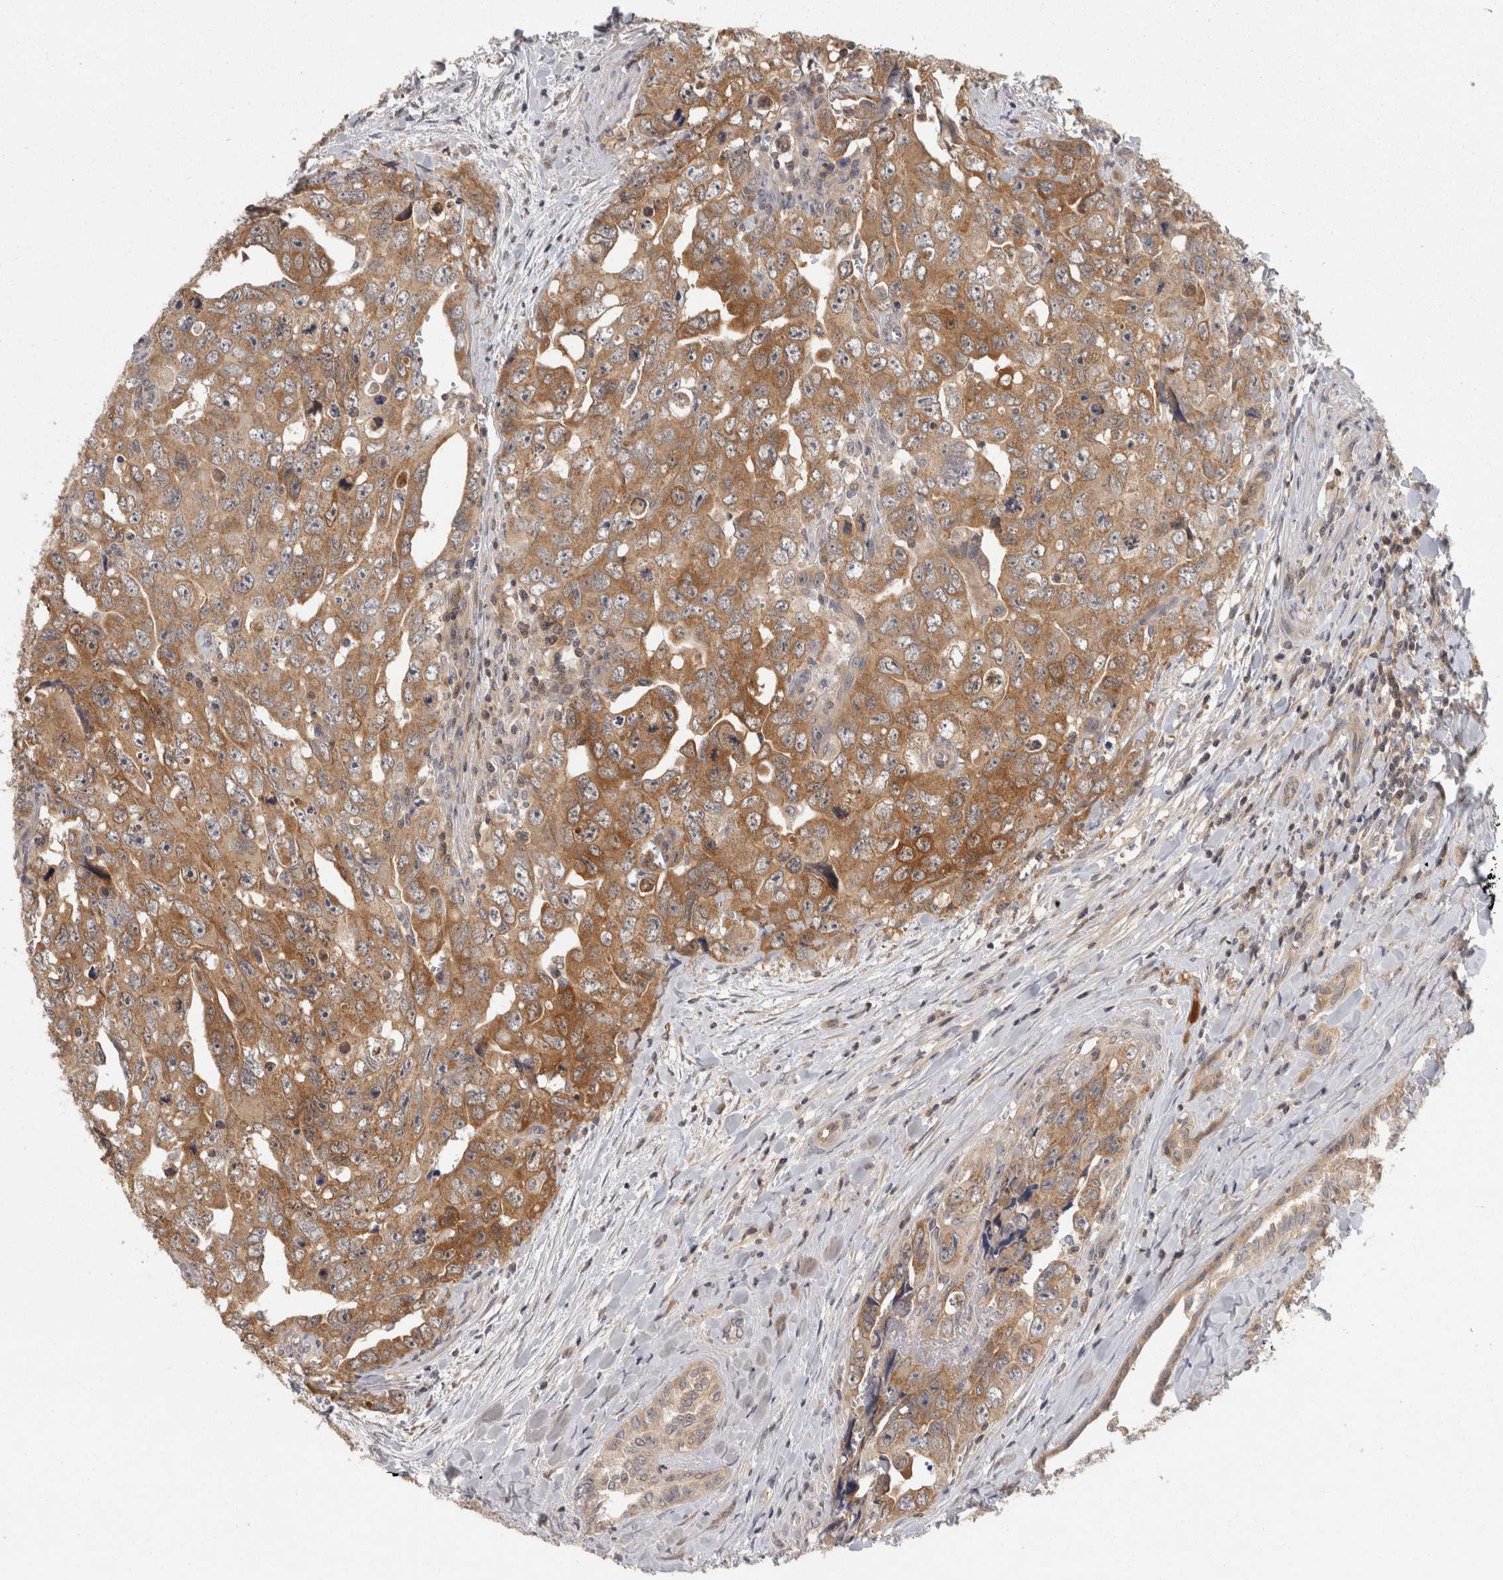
{"staining": {"intensity": "moderate", "quantity": ">75%", "location": "cytoplasmic/membranous"}, "tissue": "testis cancer", "cell_type": "Tumor cells", "image_type": "cancer", "snomed": [{"axis": "morphology", "description": "Carcinoma, Embryonal, NOS"}, {"axis": "topography", "description": "Testis"}], "caption": "An image showing moderate cytoplasmic/membranous positivity in about >75% of tumor cells in testis cancer, as visualized by brown immunohistochemical staining.", "gene": "ACAT2", "patient": {"sex": "male", "age": 28}}